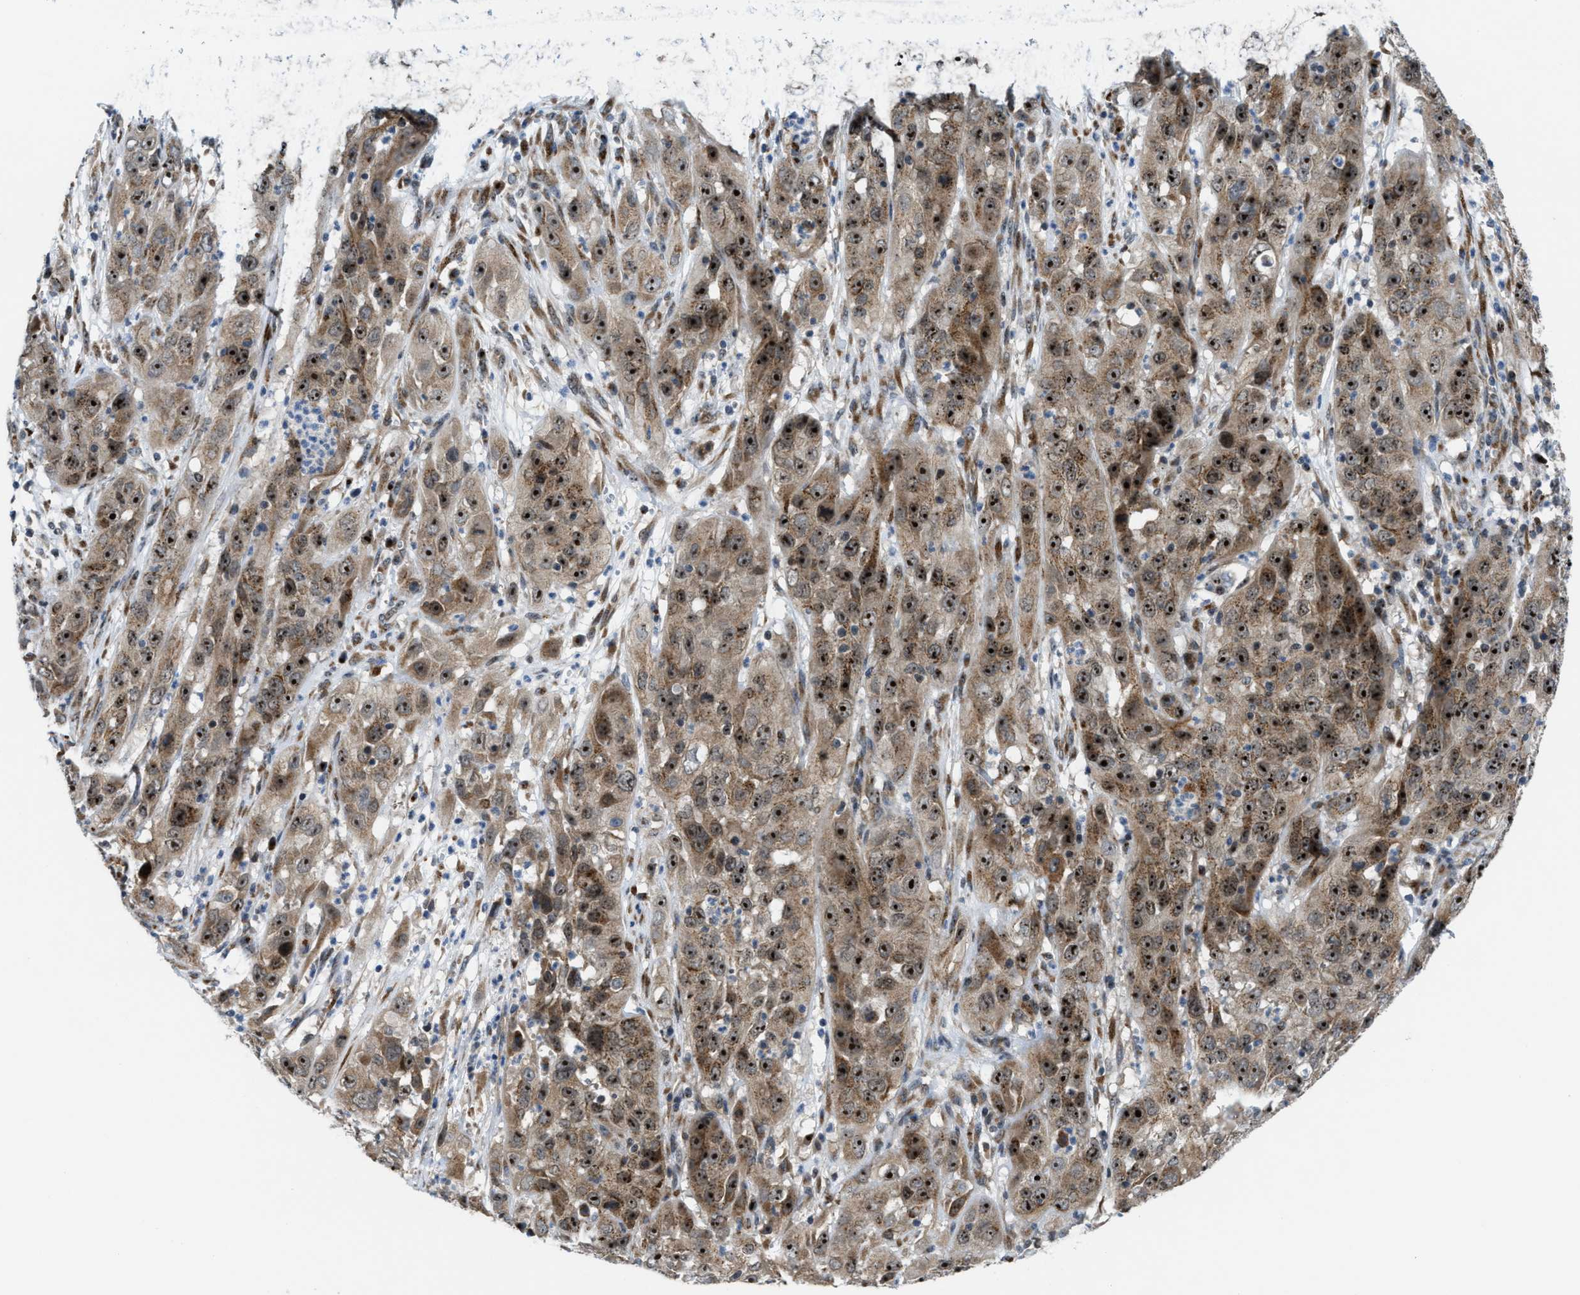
{"staining": {"intensity": "strong", "quantity": ">75%", "location": "cytoplasmic/membranous,nuclear"}, "tissue": "cervical cancer", "cell_type": "Tumor cells", "image_type": "cancer", "snomed": [{"axis": "morphology", "description": "Squamous cell carcinoma, NOS"}, {"axis": "topography", "description": "Cervix"}], "caption": "IHC image of human cervical squamous cell carcinoma stained for a protein (brown), which shows high levels of strong cytoplasmic/membranous and nuclear staining in approximately >75% of tumor cells.", "gene": "SLC38A10", "patient": {"sex": "female", "age": 32}}